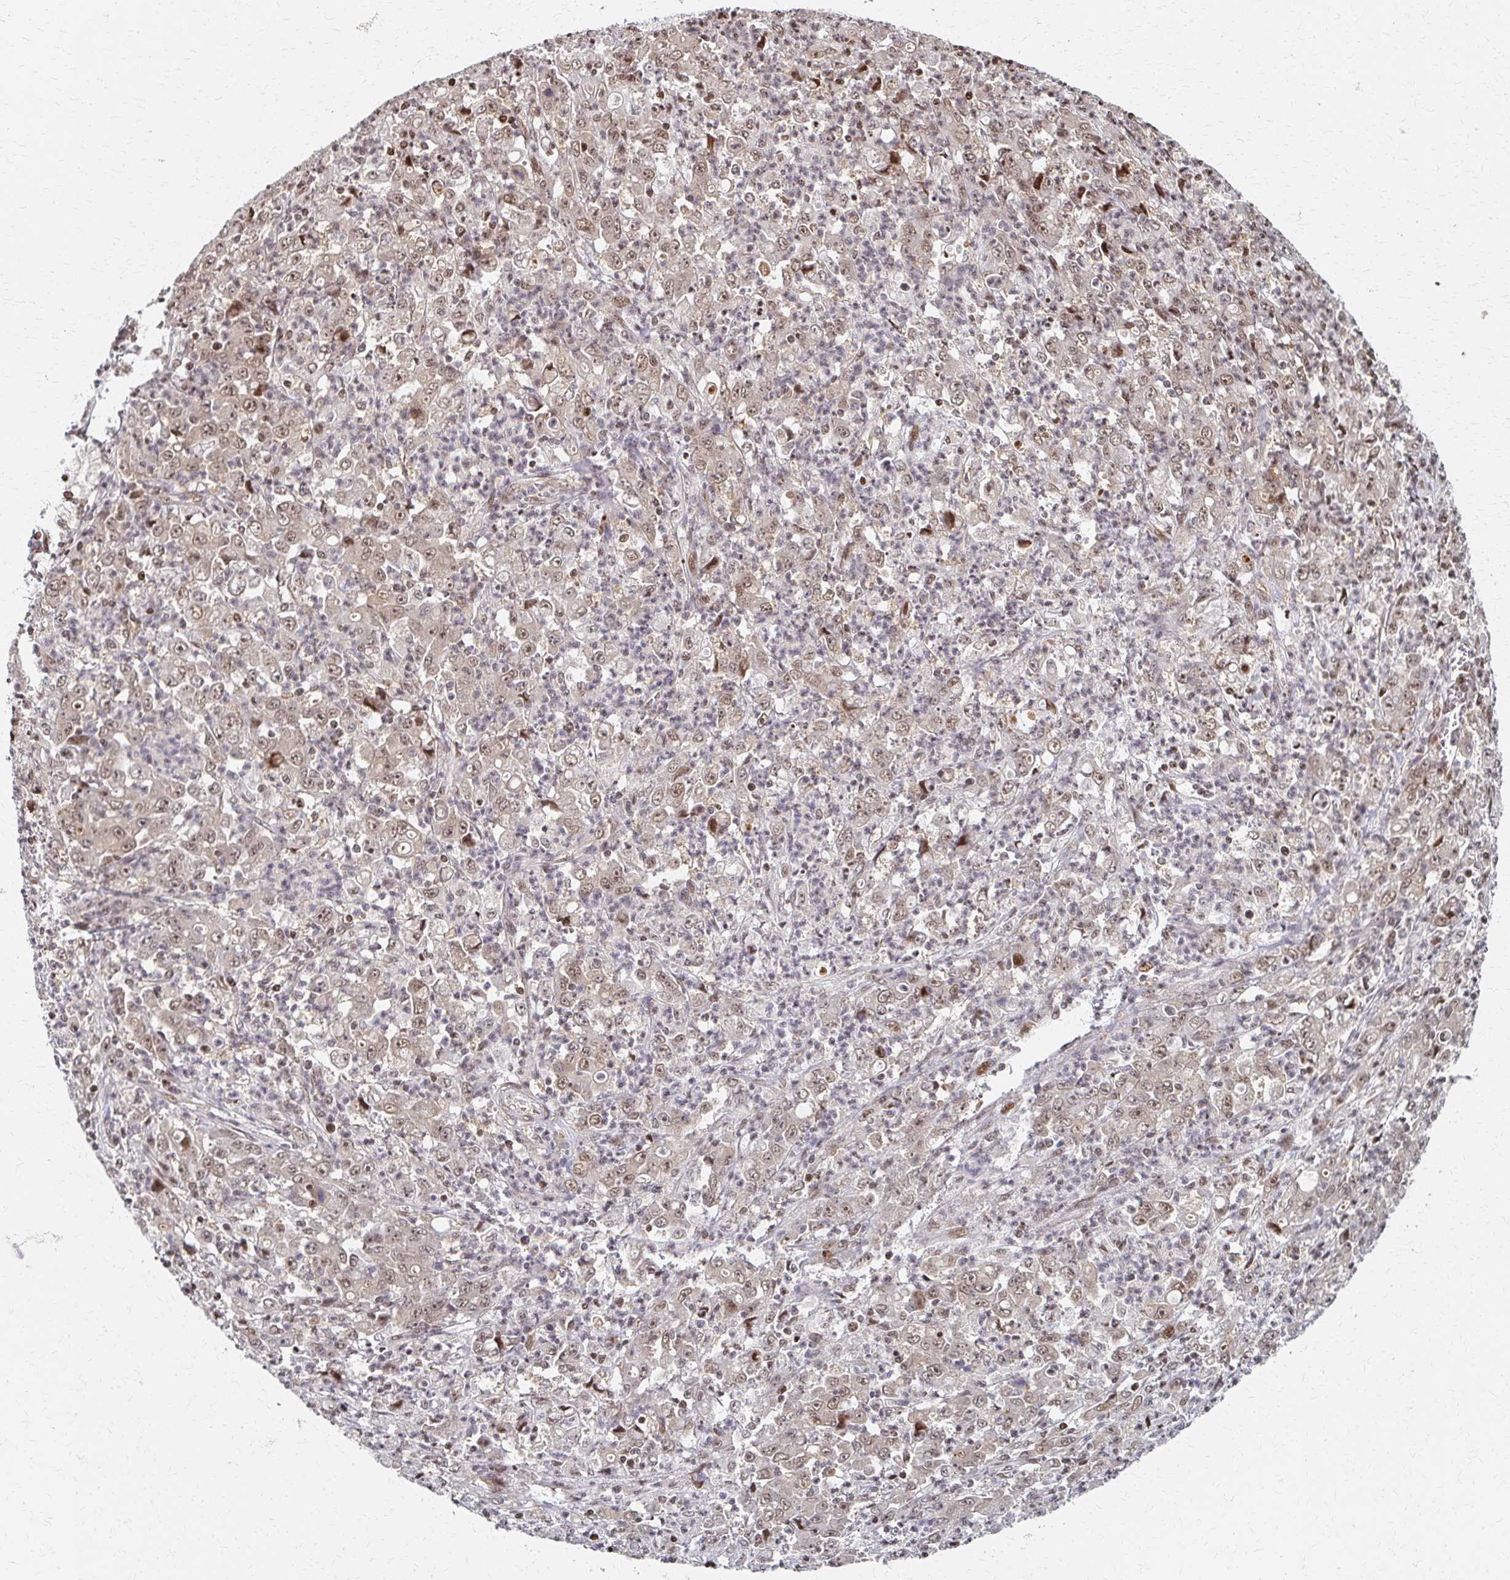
{"staining": {"intensity": "weak", "quantity": ">75%", "location": "nuclear"}, "tissue": "stomach cancer", "cell_type": "Tumor cells", "image_type": "cancer", "snomed": [{"axis": "morphology", "description": "Adenocarcinoma, NOS"}, {"axis": "topography", "description": "Stomach, lower"}], "caption": "Weak nuclear positivity is present in approximately >75% of tumor cells in stomach adenocarcinoma. (DAB IHC with brightfield microscopy, high magnification).", "gene": "PSMD7", "patient": {"sex": "female", "age": 71}}